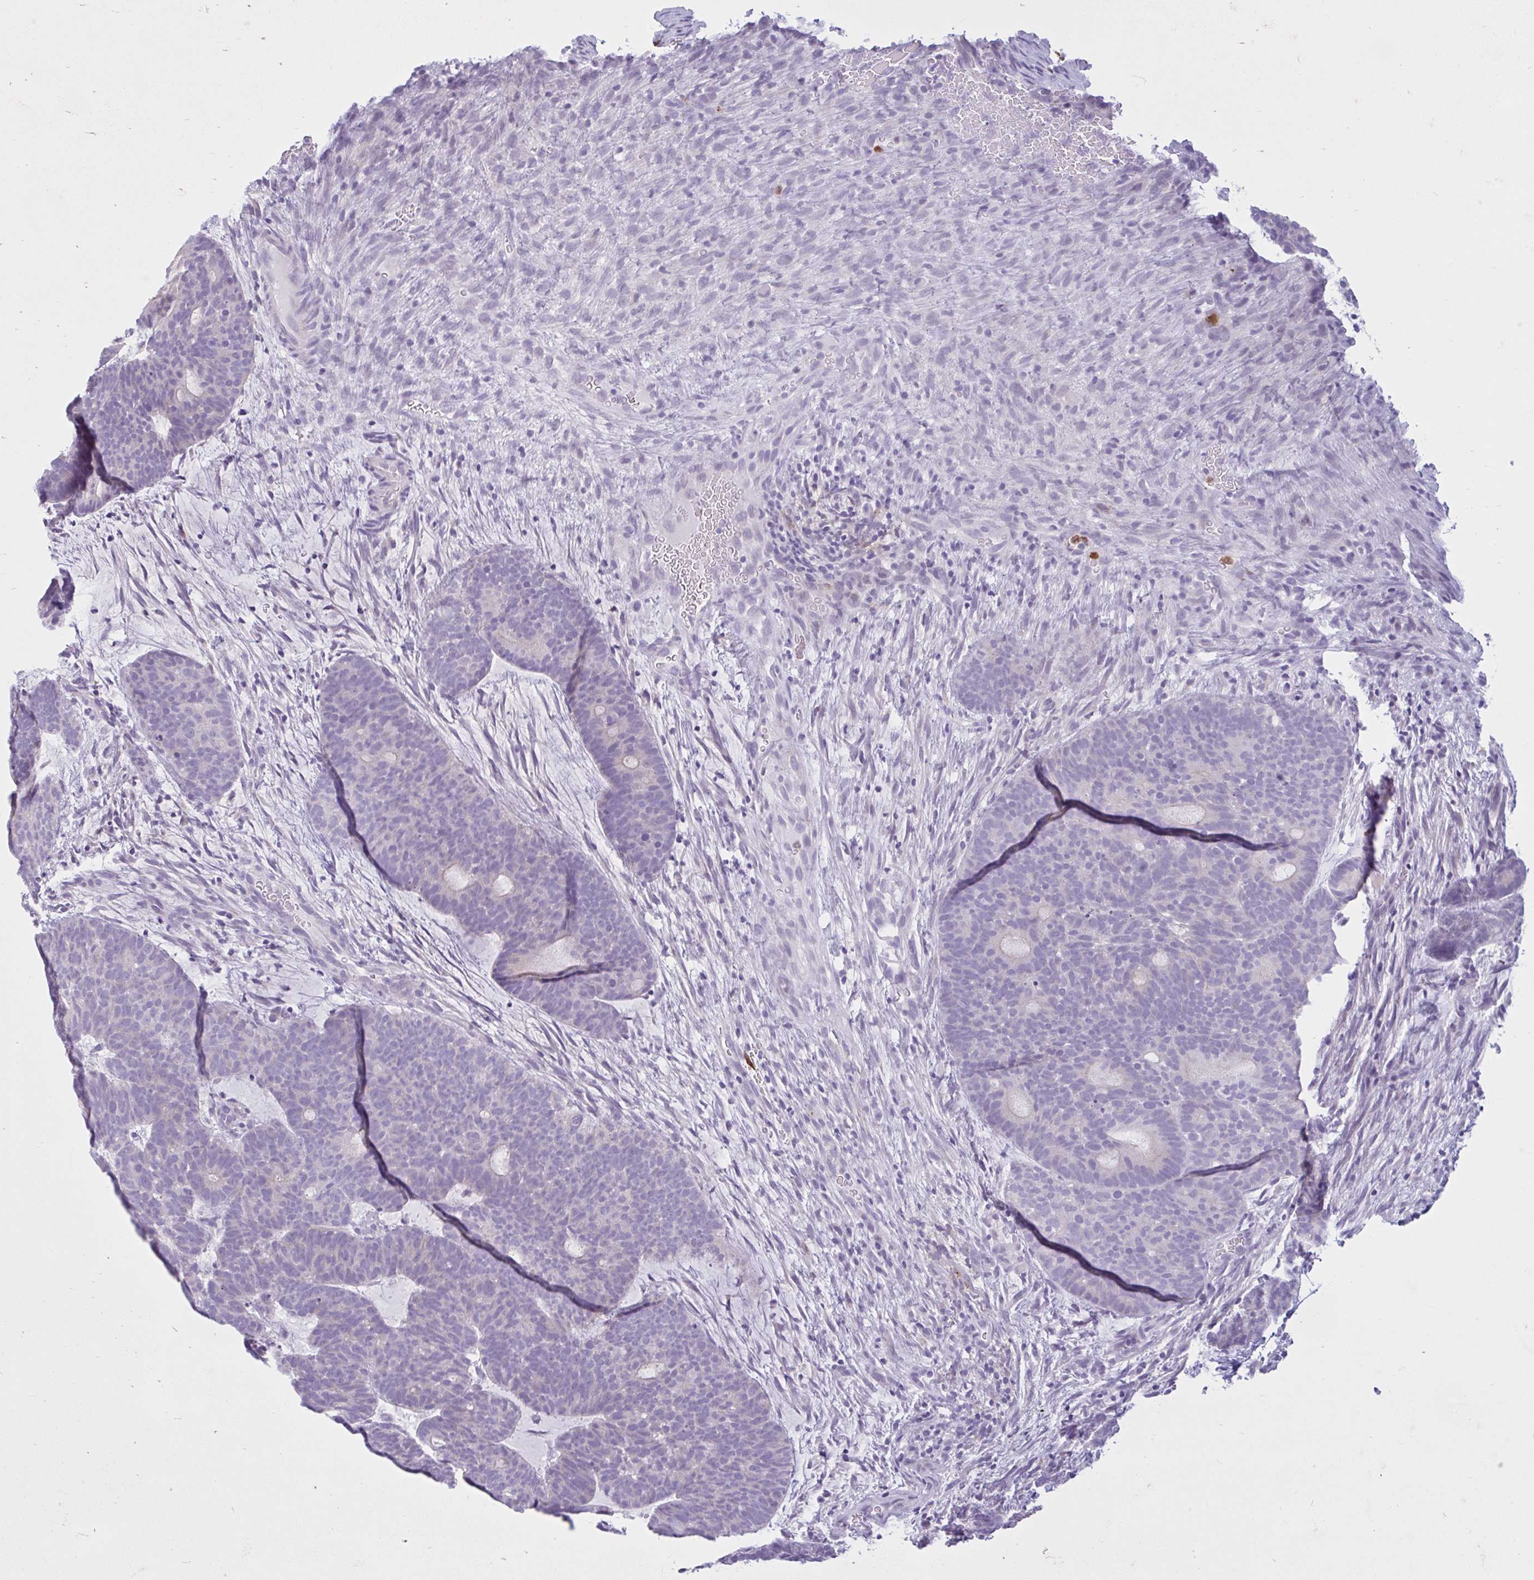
{"staining": {"intensity": "negative", "quantity": "none", "location": "none"}, "tissue": "head and neck cancer", "cell_type": "Tumor cells", "image_type": "cancer", "snomed": [{"axis": "morphology", "description": "Adenocarcinoma, NOS"}, {"axis": "topography", "description": "Head-Neck"}], "caption": "IHC photomicrograph of head and neck cancer stained for a protein (brown), which displays no expression in tumor cells. (Brightfield microscopy of DAB (3,3'-diaminobenzidine) immunohistochemistry (IHC) at high magnification).", "gene": "CEP120", "patient": {"sex": "female", "age": 81}}